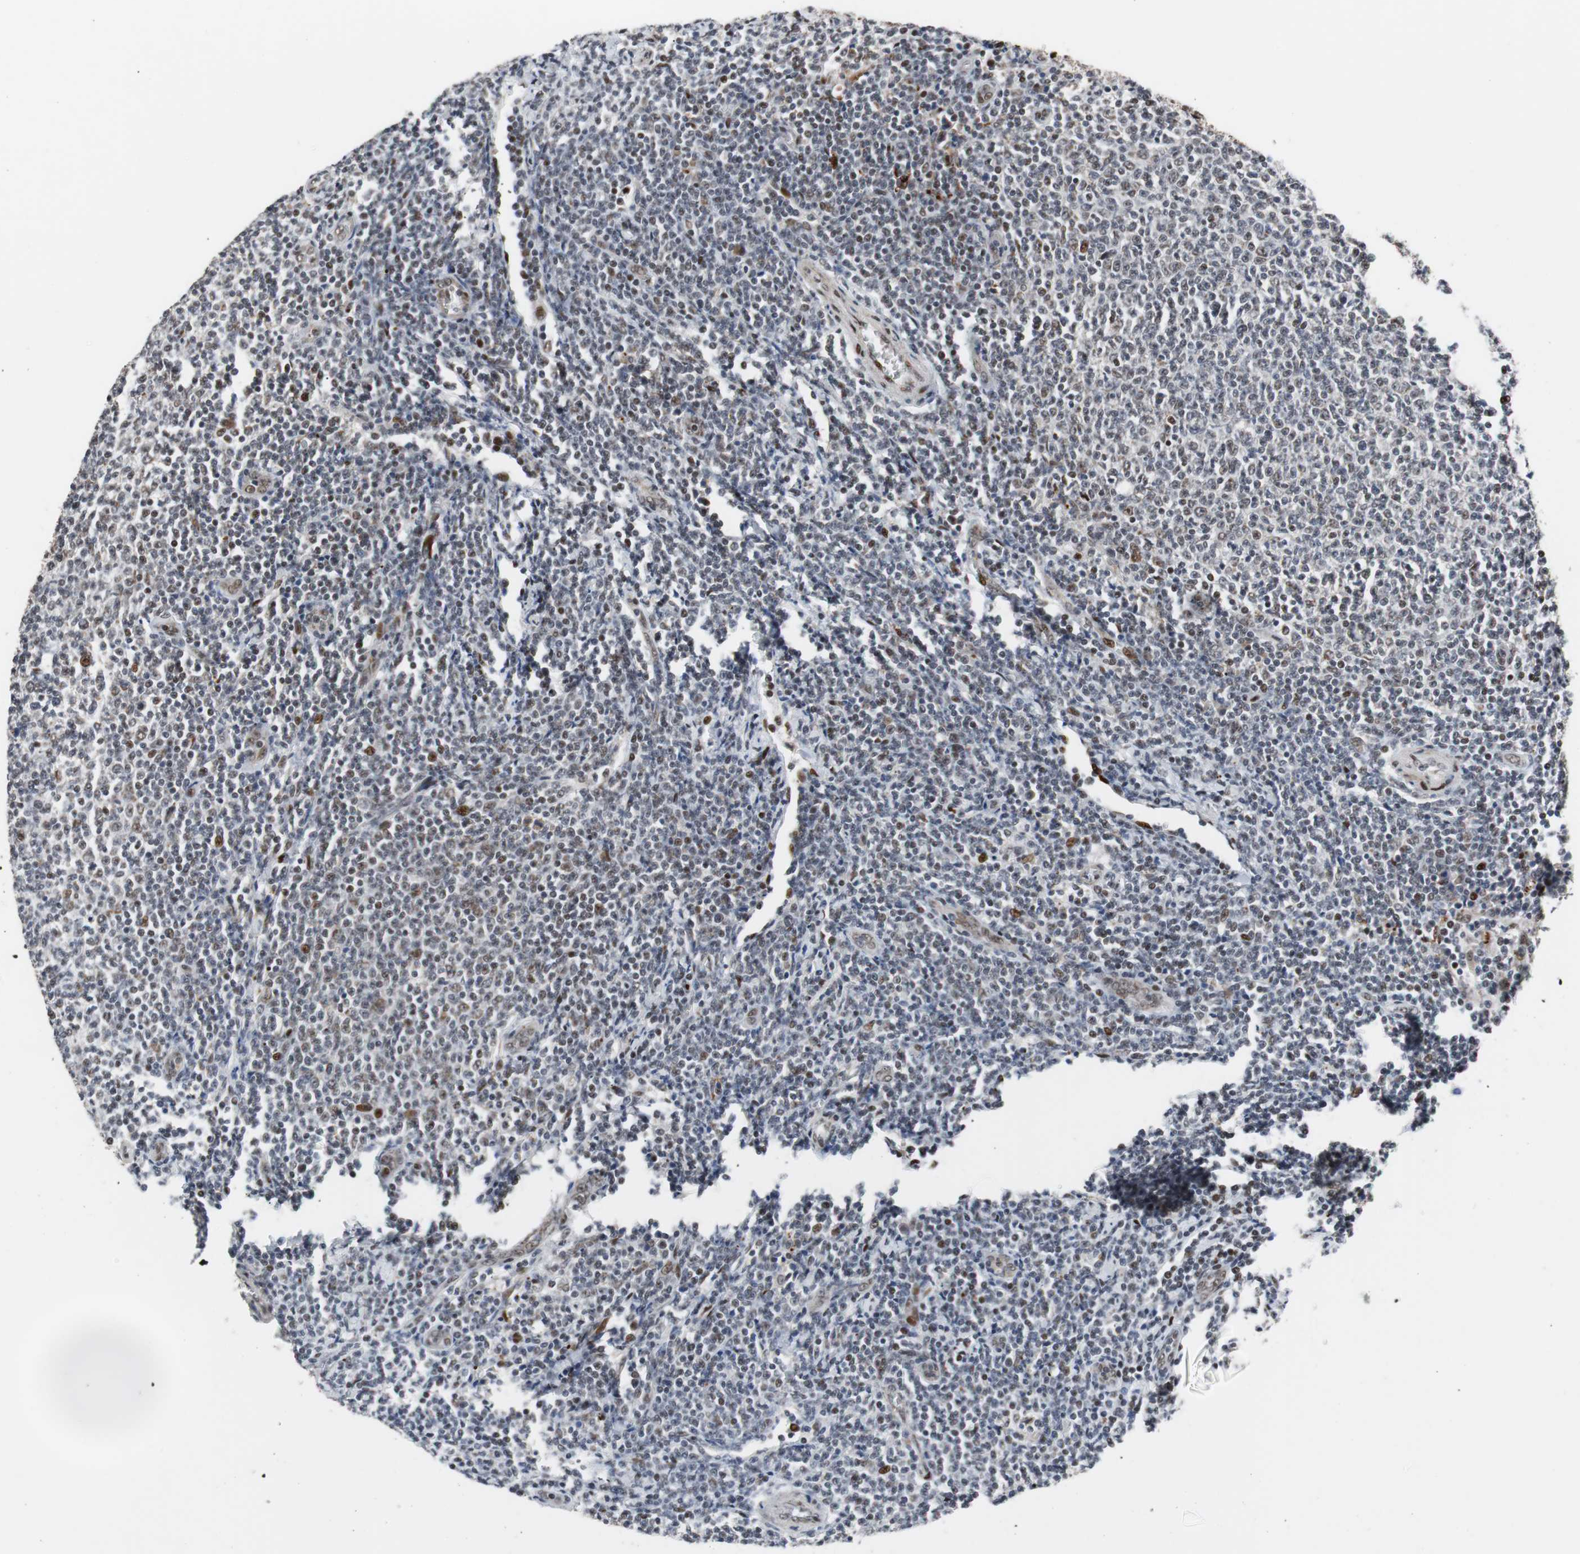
{"staining": {"intensity": "moderate", "quantity": "<25%", "location": "nuclear"}, "tissue": "lymphoma", "cell_type": "Tumor cells", "image_type": "cancer", "snomed": [{"axis": "morphology", "description": "Malignant lymphoma, non-Hodgkin's type, Low grade"}, {"axis": "topography", "description": "Lymph node"}], "caption": "Moderate nuclear positivity for a protein is present in approximately <25% of tumor cells of lymphoma using immunohistochemistry.", "gene": "NBL1", "patient": {"sex": "male", "age": 66}}